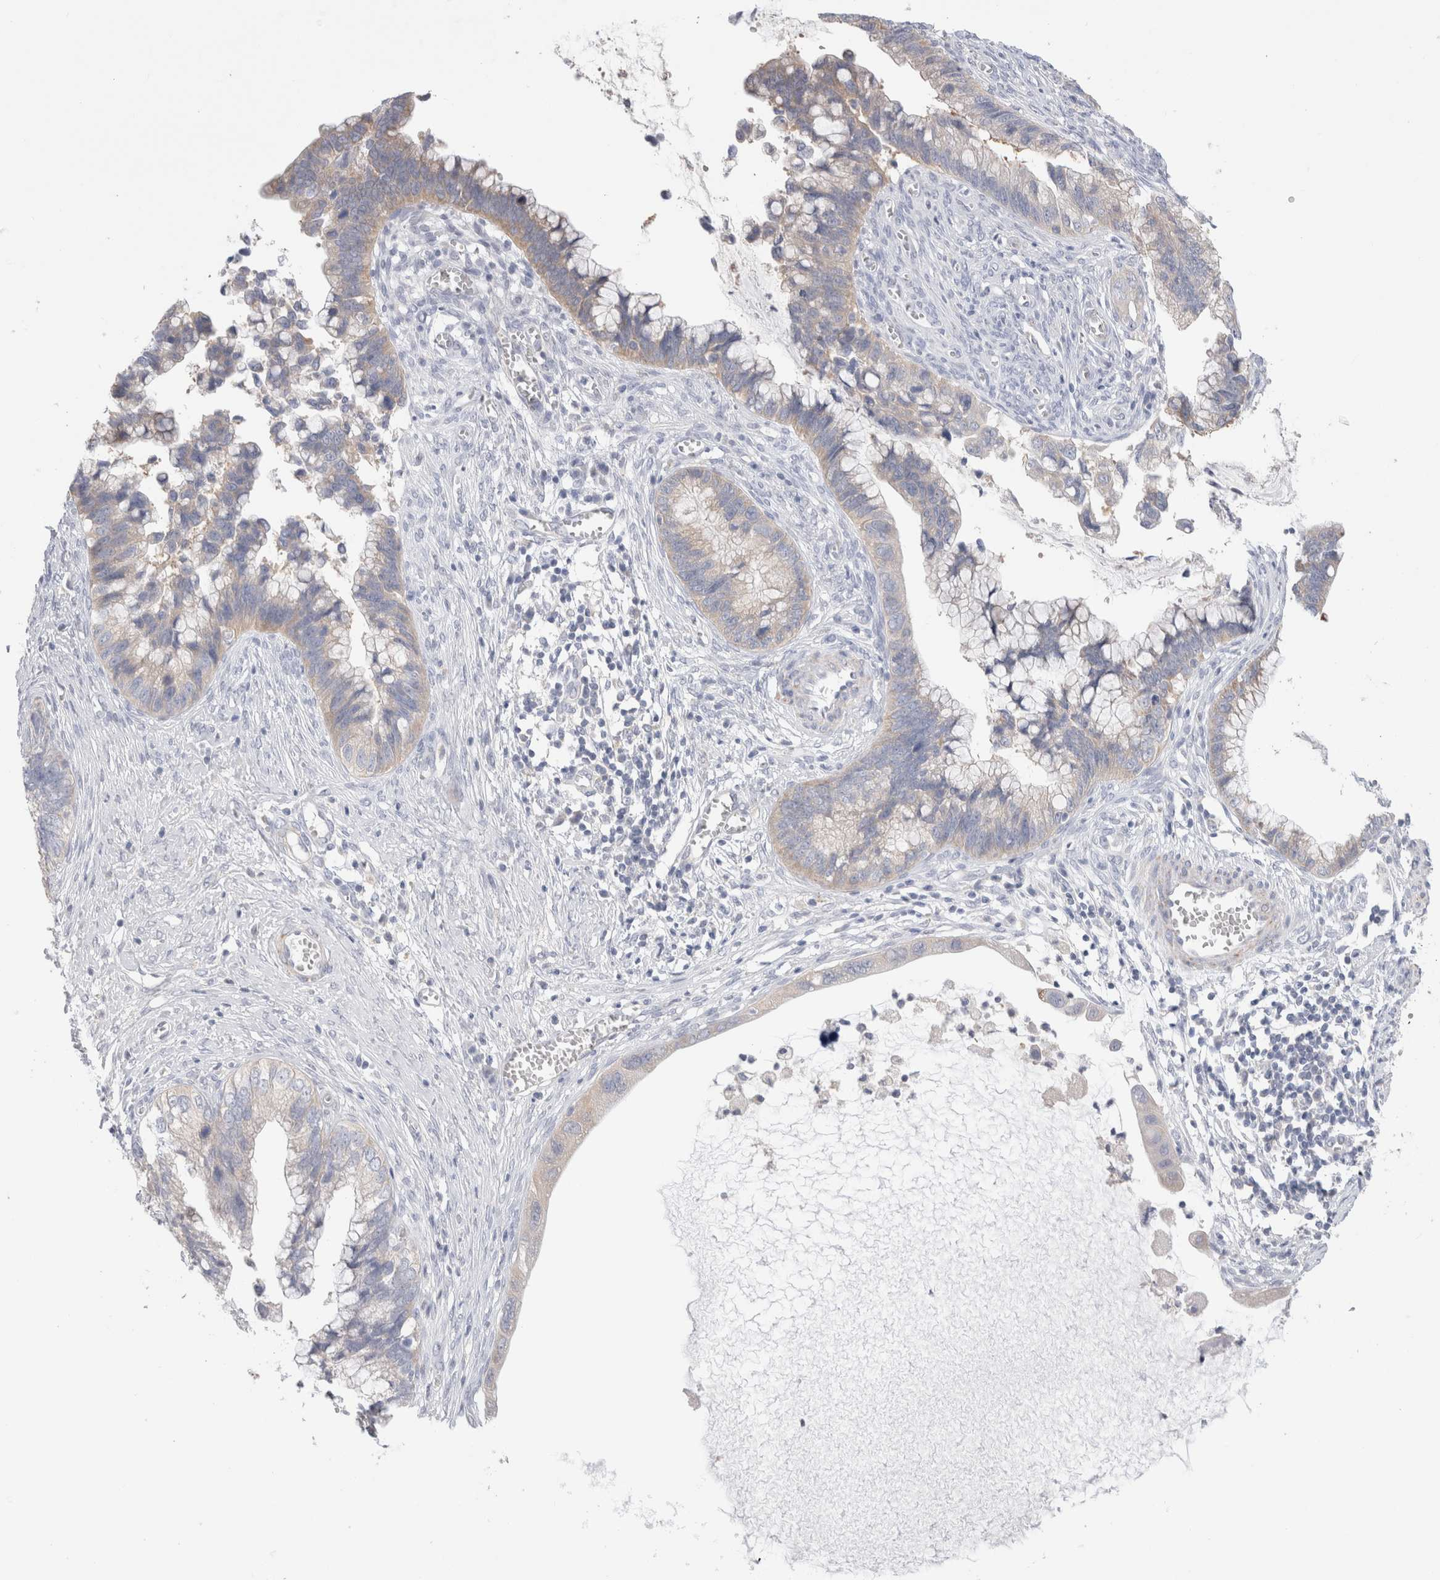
{"staining": {"intensity": "weak", "quantity": "25%-75%", "location": "cytoplasmic/membranous"}, "tissue": "cervical cancer", "cell_type": "Tumor cells", "image_type": "cancer", "snomed": [{"axis": "morphology", "description": "Adenocarcinoma, NOS"}, {"axis": "topography", "description": "Cervix"}], "caption": "Cervical adenocarcinoma was stained to show a protein in brown. There is low levels of weak cytoplasmic/membranous positivity in about 25%-75% of tumor cells.", "gene": "NDOR1", "patient": {"sex": "female", "age": 44}}